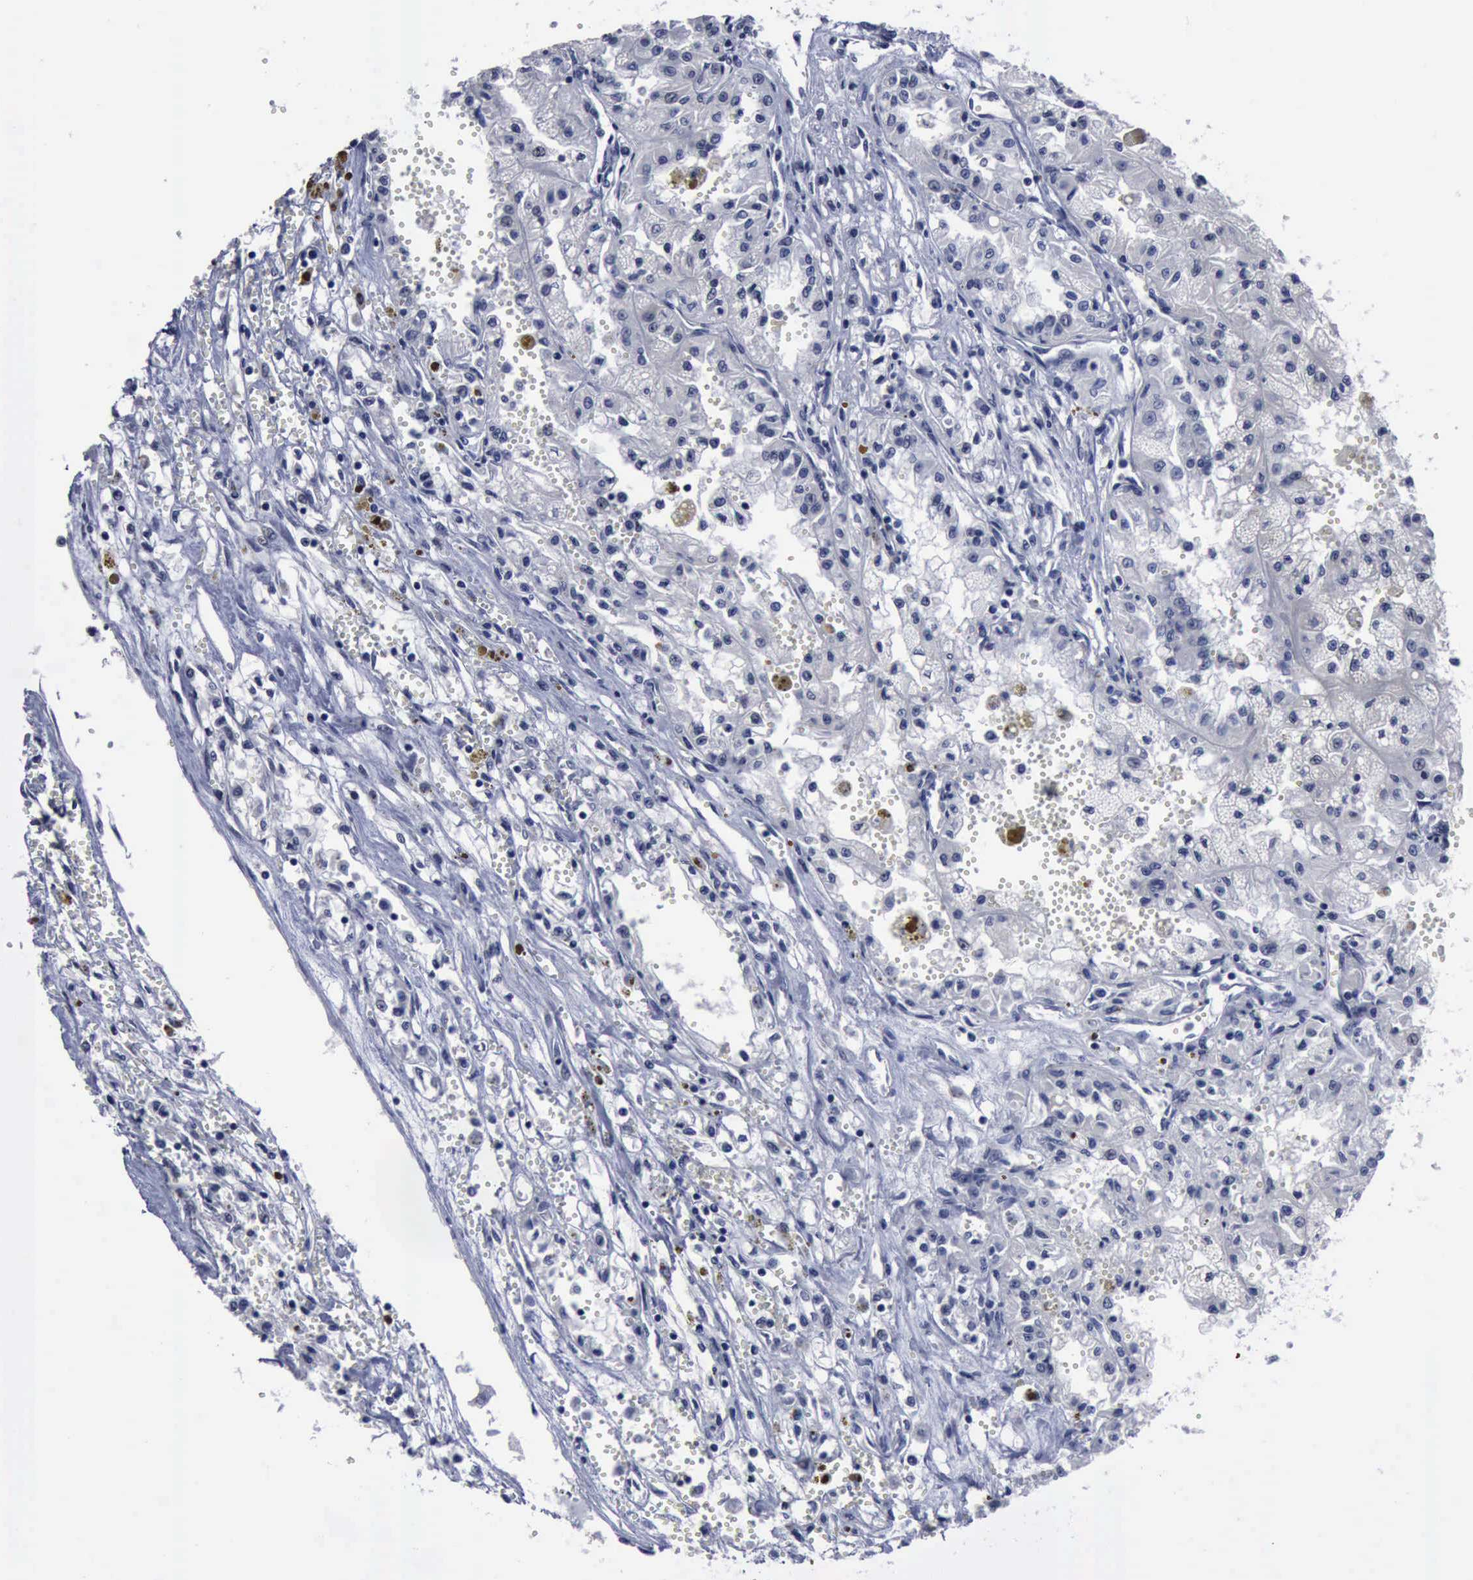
{"staining": {"intensity": "negative", "quantity": "none", "location": "none"}, "tissue": "renal cancer", "cell_type": "Tumor cells", "image_type": "cancer", "snomed": [{"axis": "morphology", "description": "Adenocarcinoma, NOS"}, {"axis": "topography", "description": "Kidney"}], "caption": "The histopathology image reveals no significant positivity in tumor cells of renal cancer (adenocarcinoma).", "gene": "BRD1", "patient": {"sex": "male", "age": 78}}